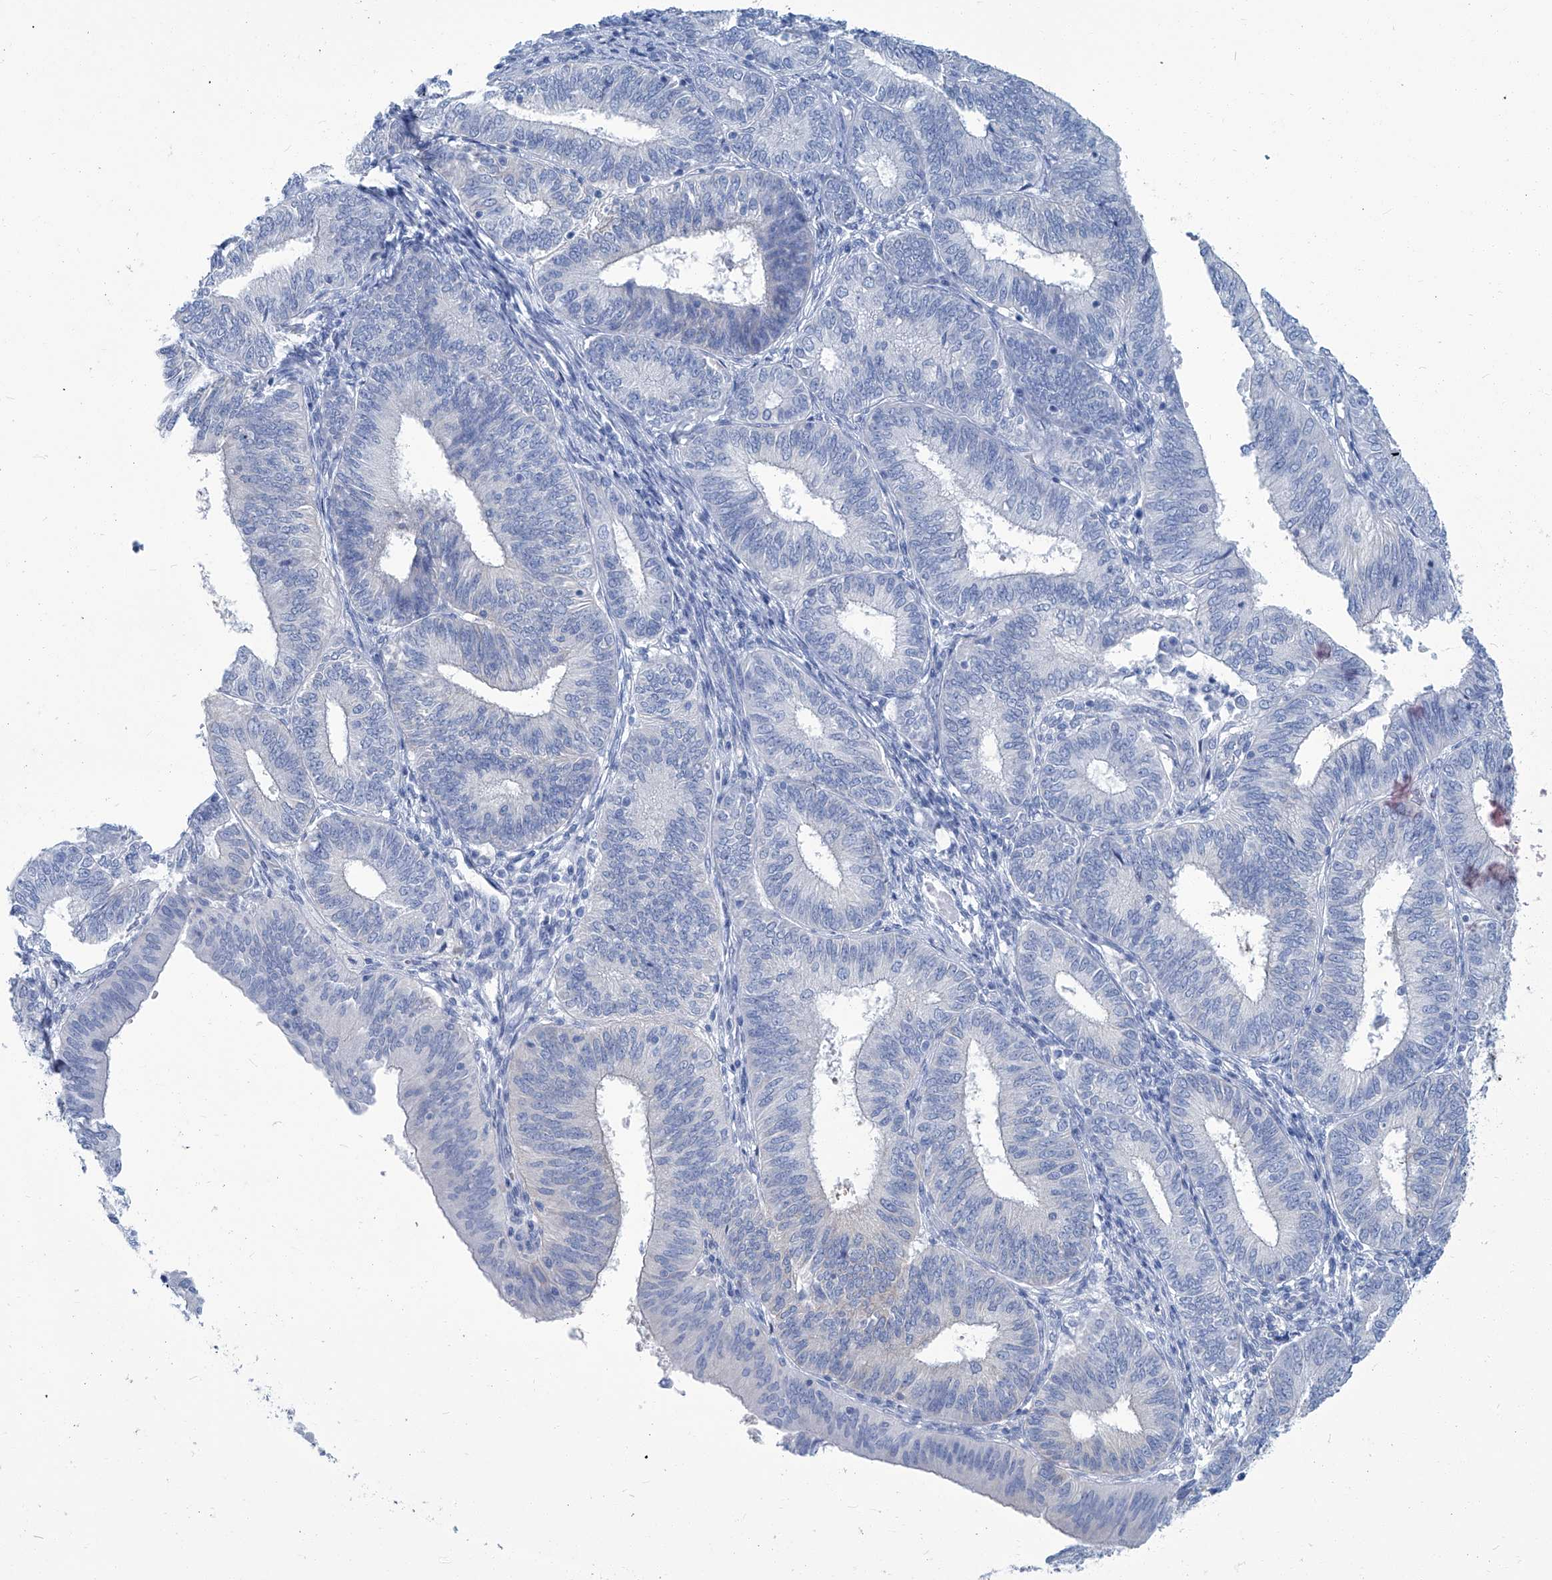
{"staining": {"intensity": "negative", "quantity": "none", "location": "none"}, "tissue": "endometrial cancer", "cell_type": "Tumor cells", "image_type": "cancer", "snomed": [{"axis": "morphology", "description": "Adenocarcinoma, NOS"}, {"axis": "topography", "description": "Endometrium"}], "caption": "High power microscopy micrograph of an immunohistochemistry histopathology image of endometrial cancer, revealing no significant positivity in tumor cells.", "gene": "PFKL", "patient": {"sex": "female", "age": 51}}